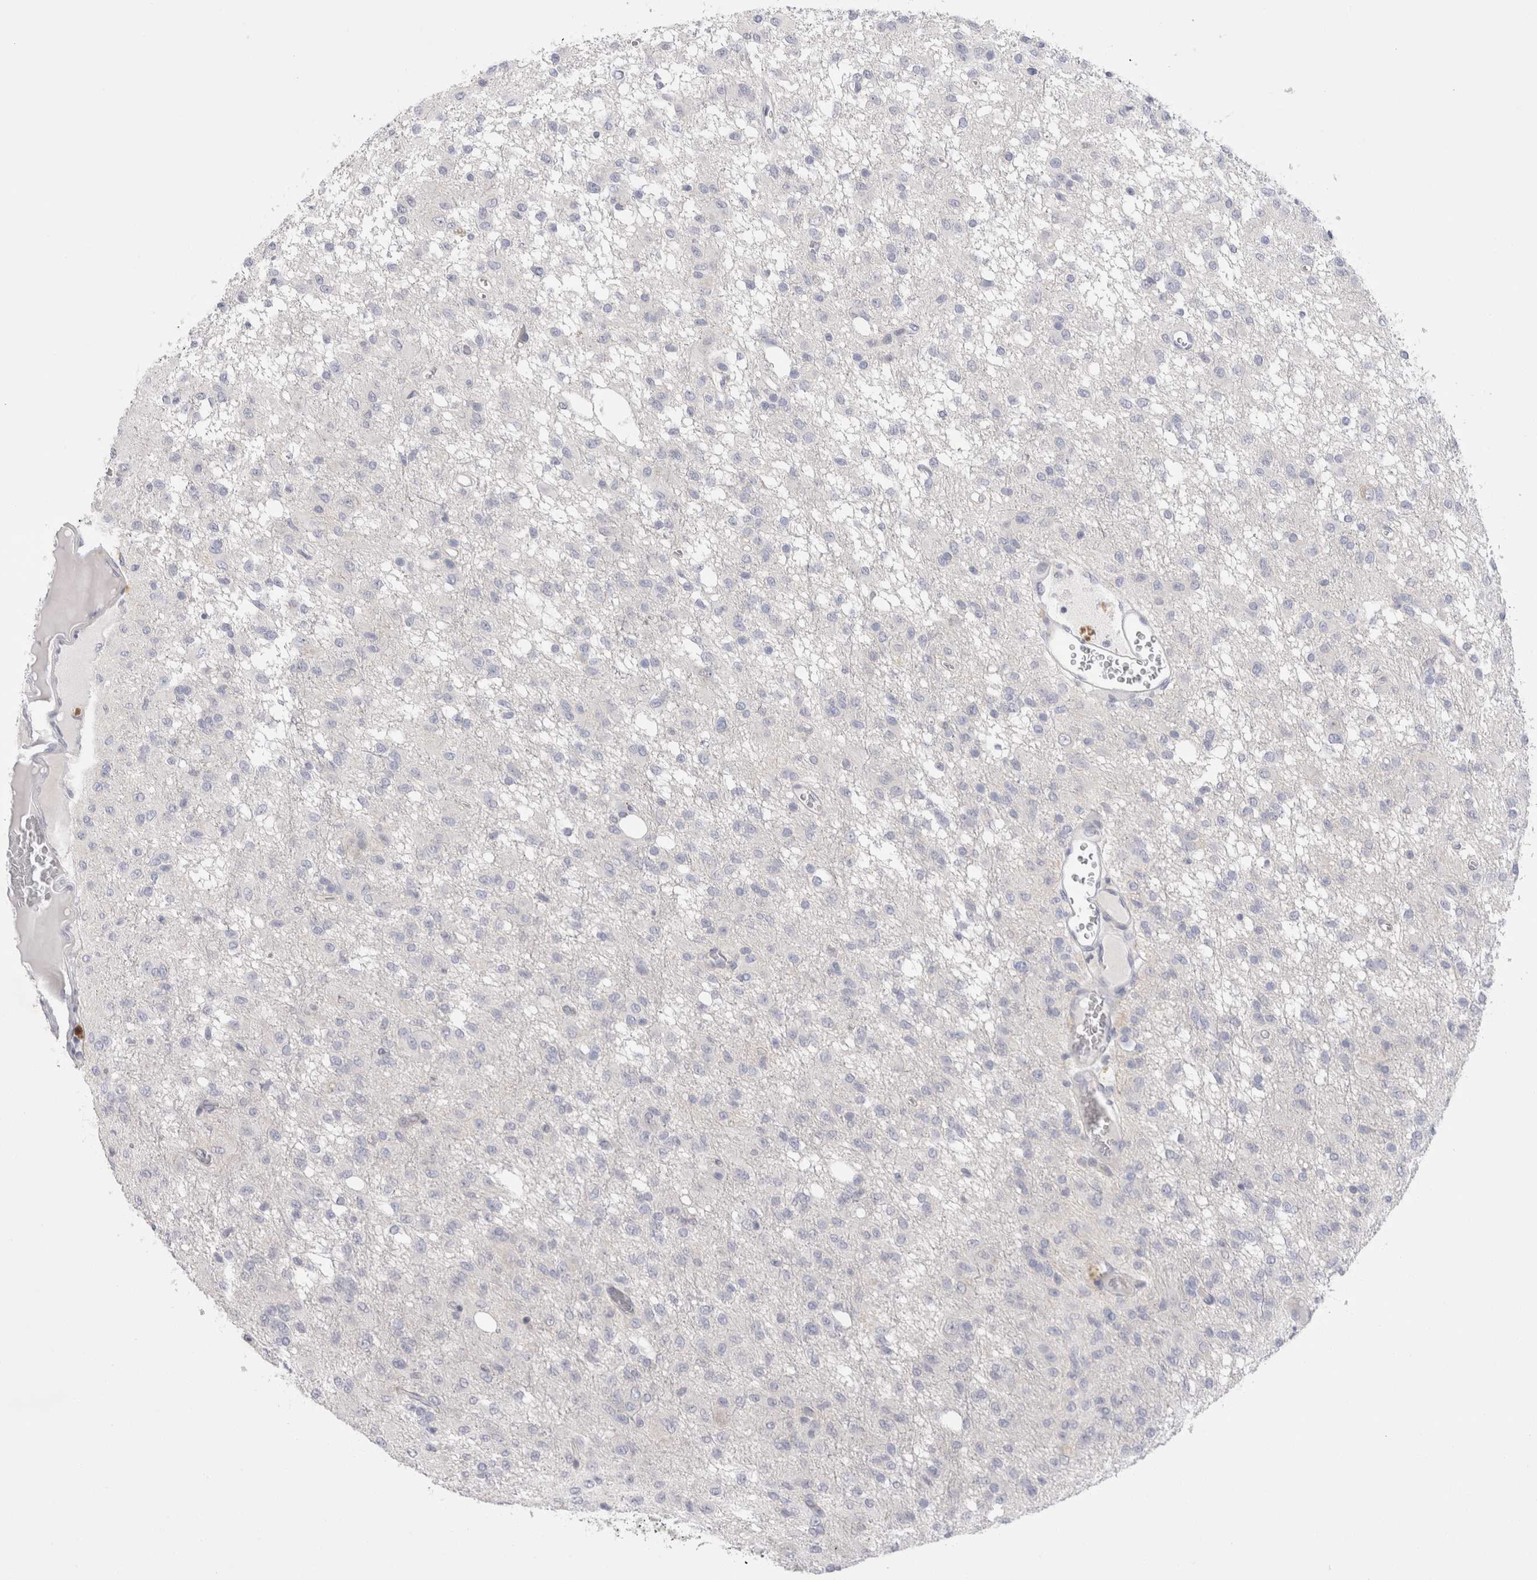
{"staining": {"intensity": "negative", "quantity": "none", "location": "none"}, "tissue": "glioma", "cell_type": "Tumor cells", "image_type": "cancer", "snomed": [{"axis": "morphology", "description": "Glioma, malignant, High grade"}, {"axis": "topography", "description": "Brain"}], "caption": "Photomicrograph shows no protein staining in tumor cells of malignant glioma (high-grade) tissue.", "gene": "SPINK2", "patient": {"sex": "female", "age": 59}}